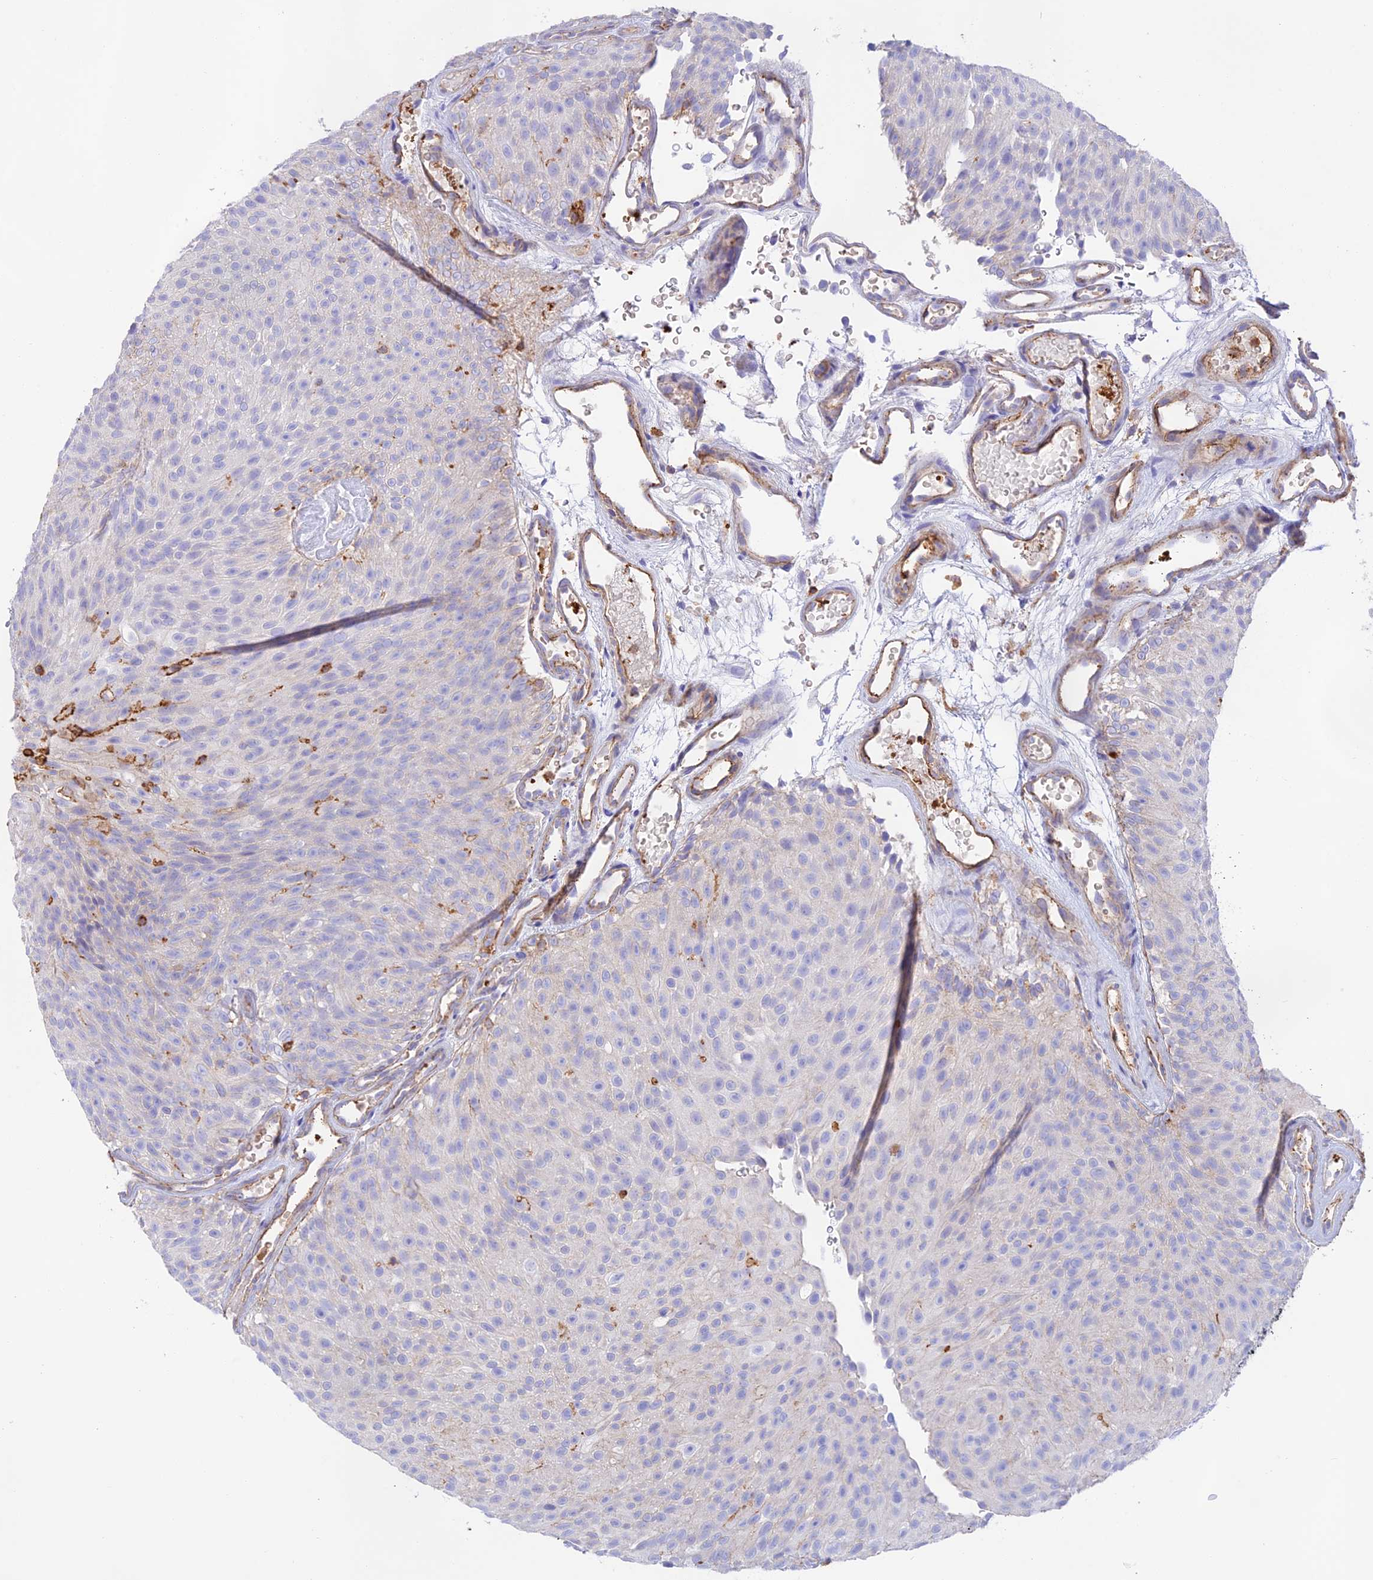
{"staining": {"intensity": "negative", "quantity": "none", "location": "none"}, "tissue": "urothelial cancer", "cell_type": "Tumor cells", "image_type": "cancer", "snomed": [{"axis": "morphology", "description": "Urothelial carcinoma, Low grade"}, {"axis": "topography", "description": "Urinary bladder"}], "caption": "Tumor cells are negative for protein expression in human urothelial cancer. (DAB immunohistochemistry (IHC) with hematoxylin counter stain).", "gene": "DENND1C", "patient": {"sex": "male", "age": 78}}